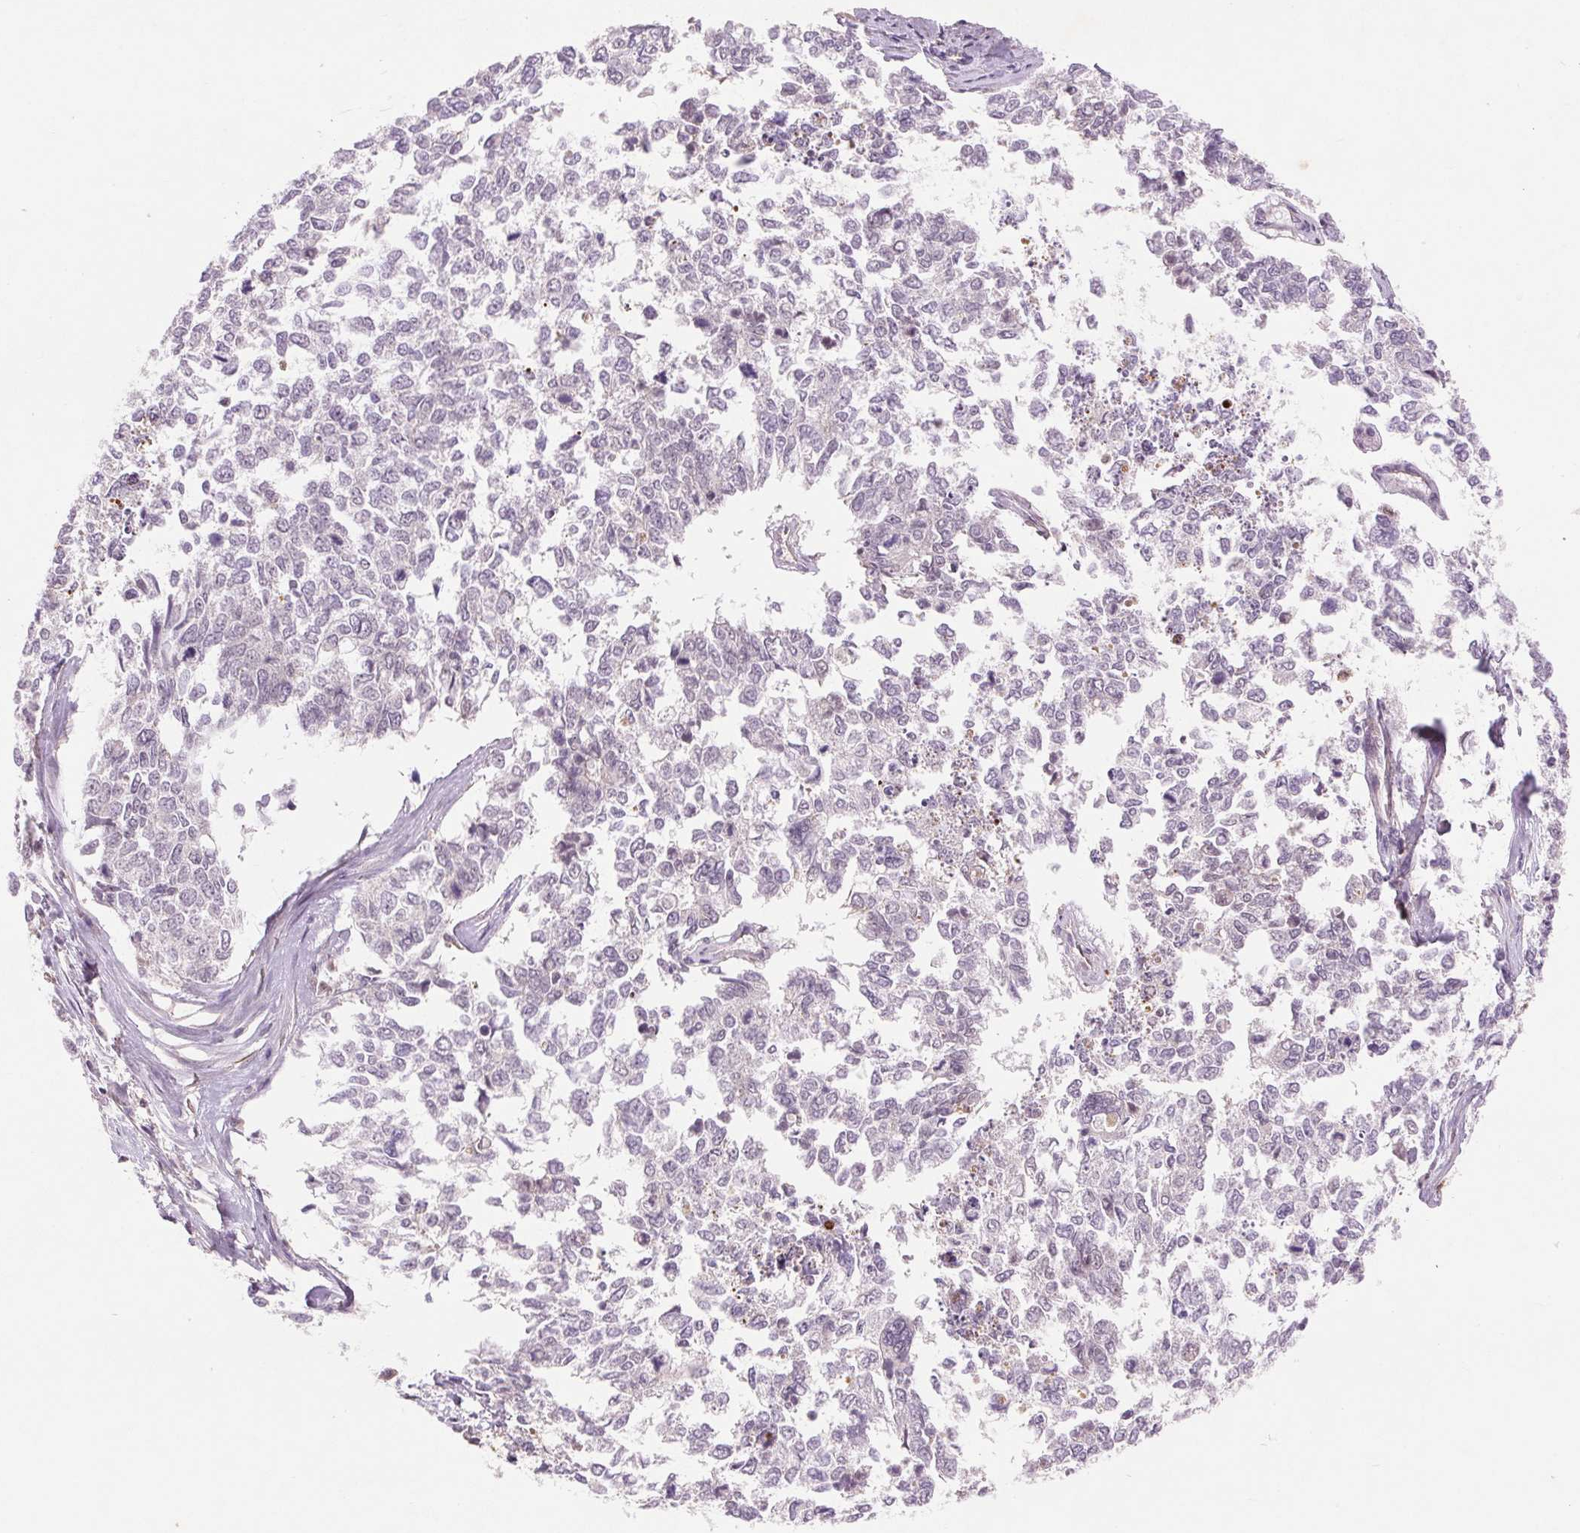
{"staining": {"intensity": "negative", "quantity": "none", "location": "none"}, "tissue": "cervical cancer", "cell_type": "Tumor cells", "image_type": "cancer", "snomed": [{"axis": "morphology", "description": "Adenocarcinoma, NOS"}, {"axis": "topography", "description": "Cervix"}], "caption": "A high-resolution photomicrograph shows IHC staining of cervical adenocarcinoma, which shows no significant expression in tumor cells. Brightfield microscopy of IHC stained with DAB (3,3'-diaminobenzidine) (brown) and hematoxylin (blue), captured at high magnification.", "gene": "RANBP3L", "patient": {"sex": "female", "age": 63}}